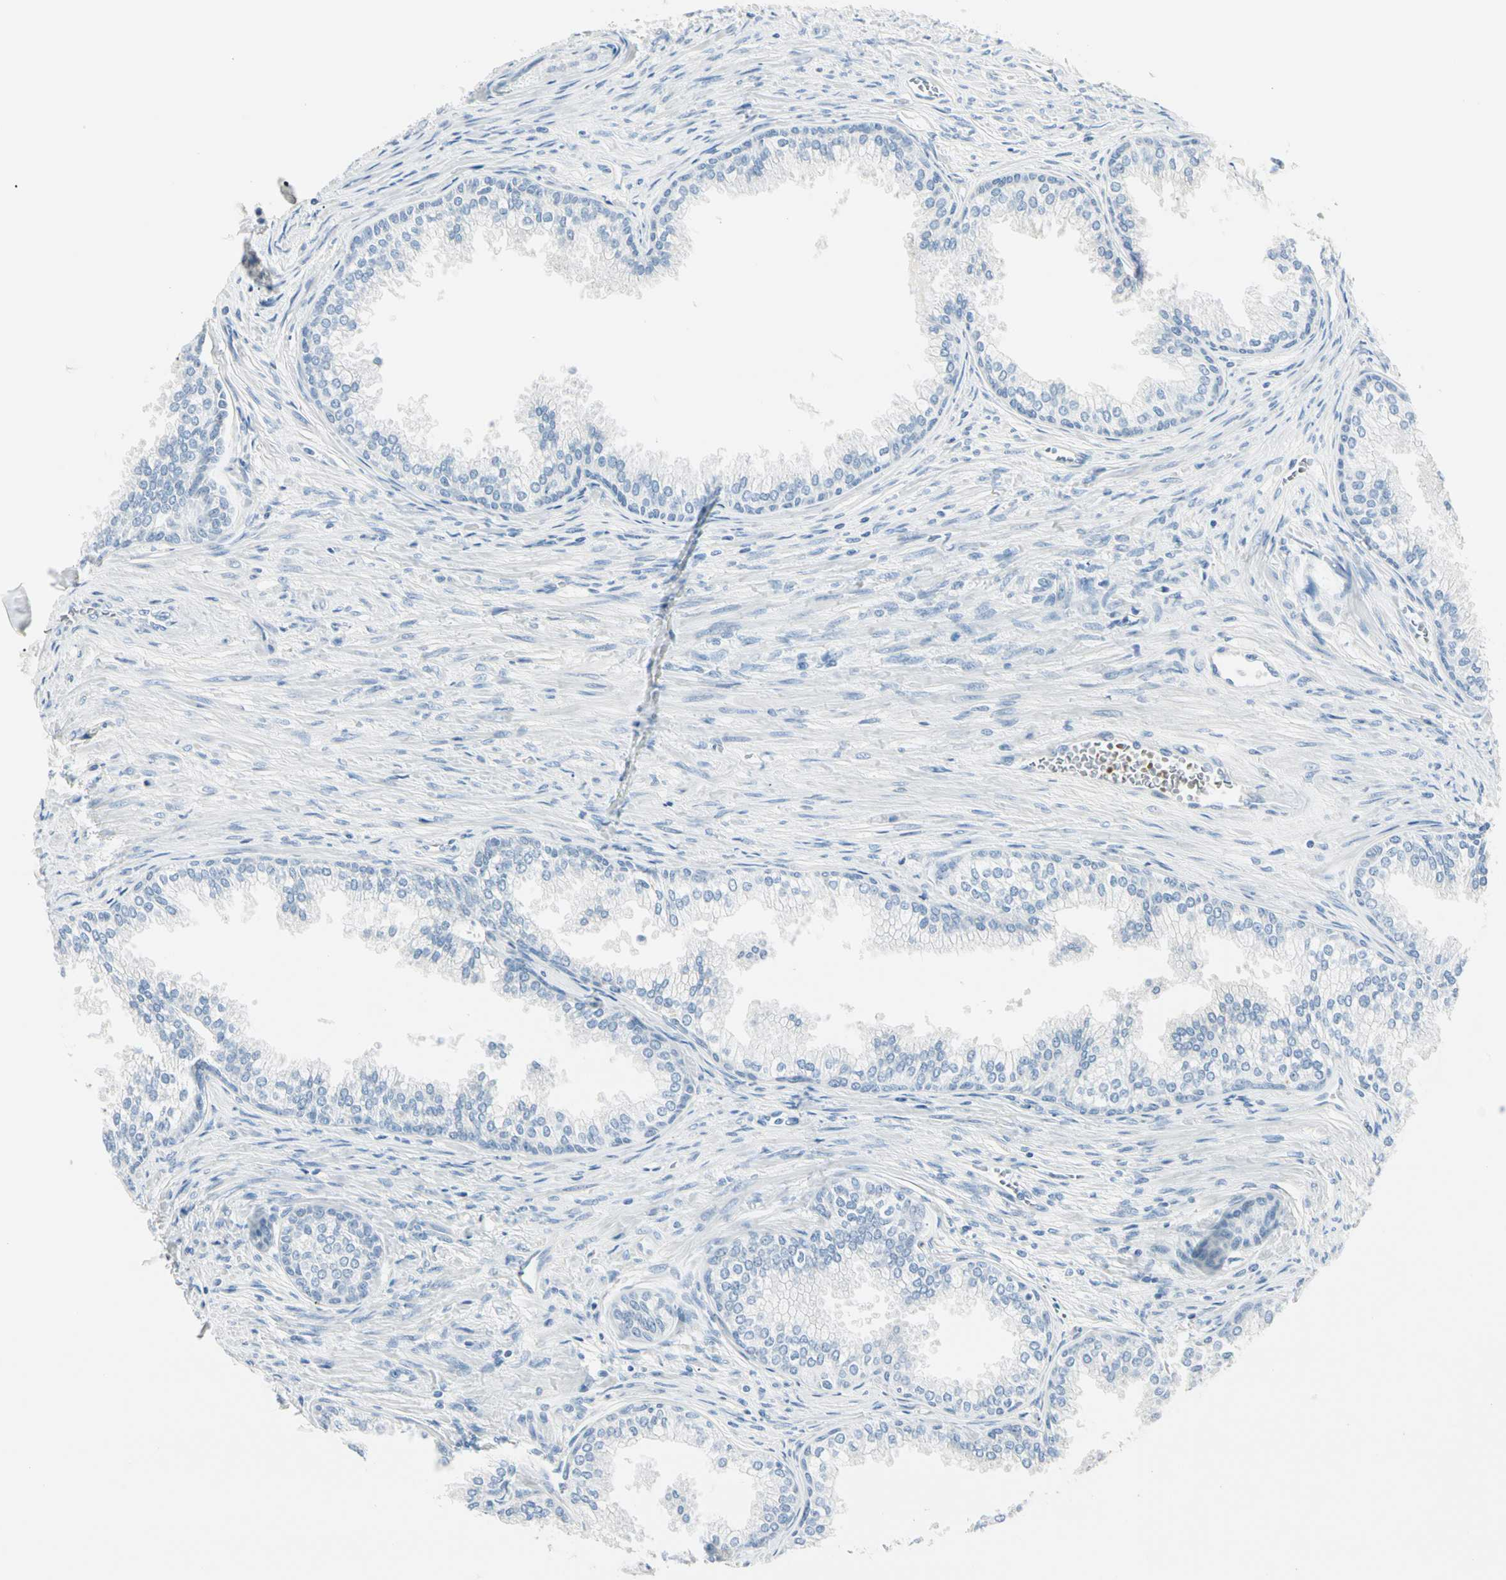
{"staining": {"intensity": "negative", "quantity": "none", "location": "none"}, "tissue": "prostate", "cell_type": "Glandular cells", "image_type": "normal", "snomed": [{"axis": "morphology", "description": "Normal tissue, NOS"}, {"axis": "topography", "description": "Prostate"}], "caption": "Immunohistochemical staining of unremarkable human prostate exhibits no significant expression in glandular cells. (DAB immunohistochemistry (IHC), high magnification).", "gene": "CA1", "patient": {"sex": "male", "age": 68}}